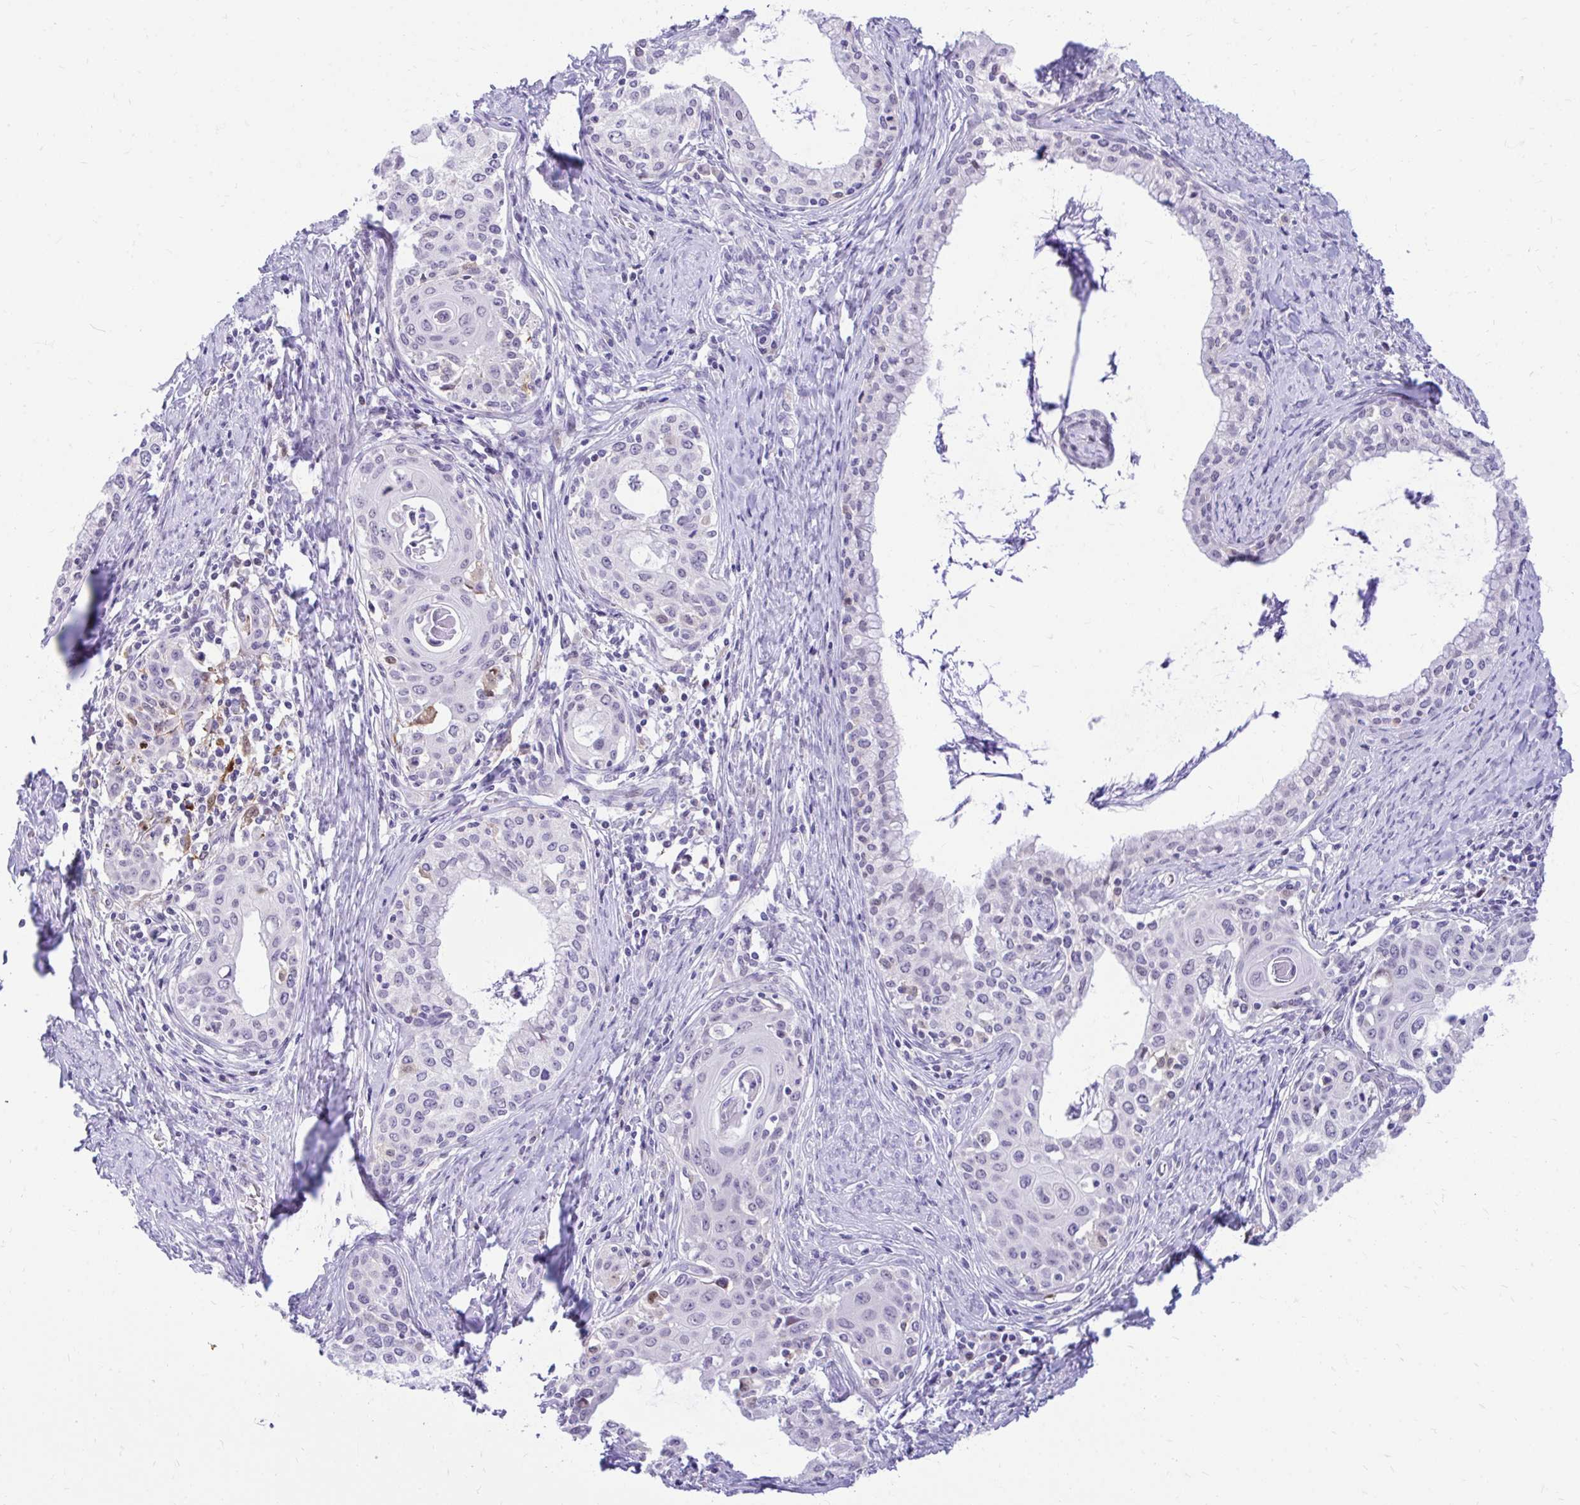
{"staining": {"intensity": "negative", "quantity": "none", "location": "none"}, "tissue": "cervical cancer", "cell_type": "Tumor cells", "image_type": "cancer", "snomed": [{"axis": "morphology", "description": "Squamous cell carcinoma, NOS"}, {"axis": "morphology", "description": "Adenocarcinoma, NOS"}, {"axis": "topography", "description": "Cervix"}], "caption": "This is a image of immunohistochemistry staining of squamous cell carcinoma (cervical), which shows no staining in tumor cells.", "gene": "GLB1L2", "patient": {"sex": "female", "age": 52}}